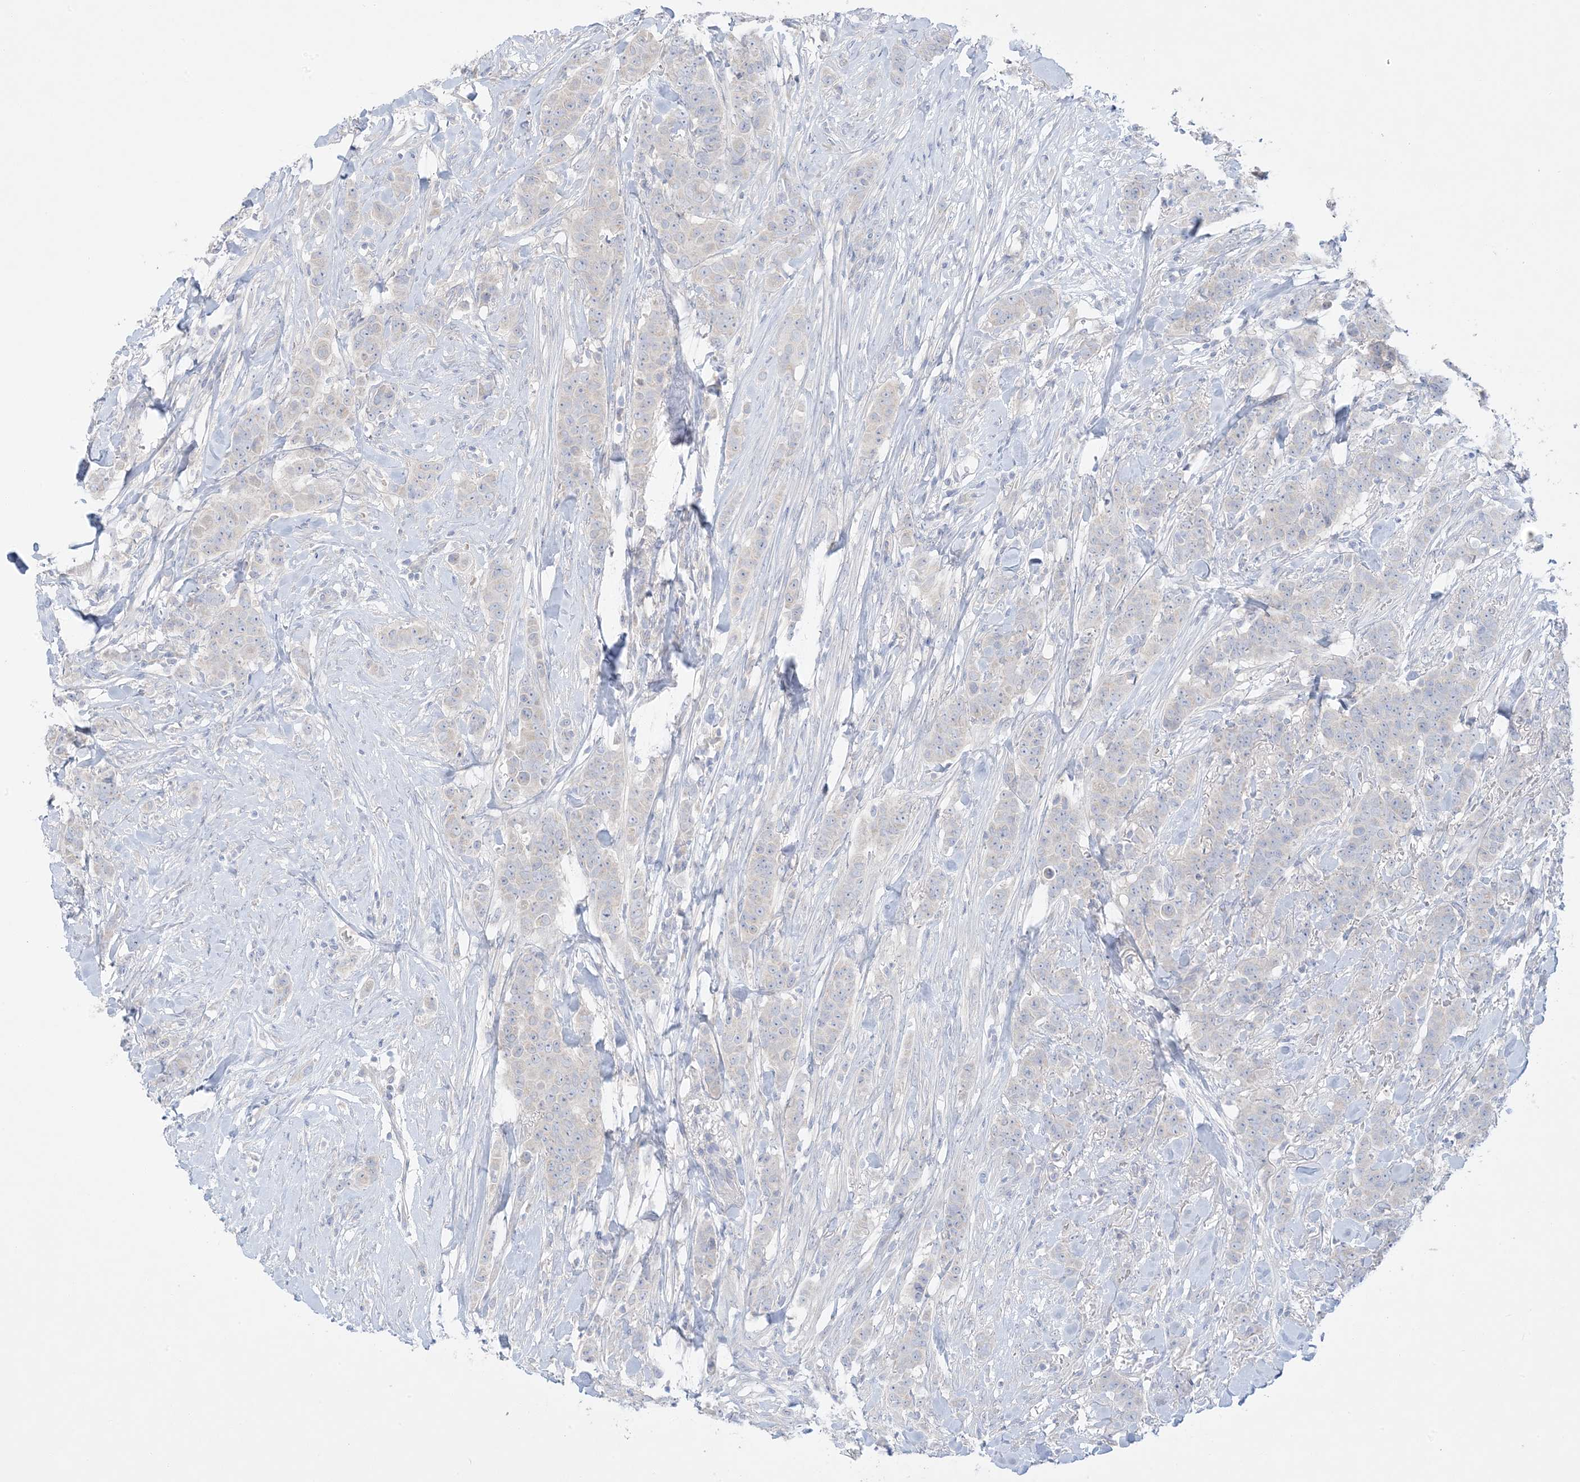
{"staining": {"intensity": "negative", "quantity": "none", "location": "none"}, "tissue": "breast cancer", "cell_type": "Tumor cells", "image_type": "cancer", "snomed": [{"axis": "morphology", "description": "Duct carcinoma"}, {"axis": "topography", "description": "Breast"}], "caption": "Tumor cells are negative for protein expression in human breast invasive ductal carcinoma. (Immunohistochemistry, brightfield microscopy, high magnification).", "gene": "FAM184A", "patient": {"sex": "female", "age": 40}}